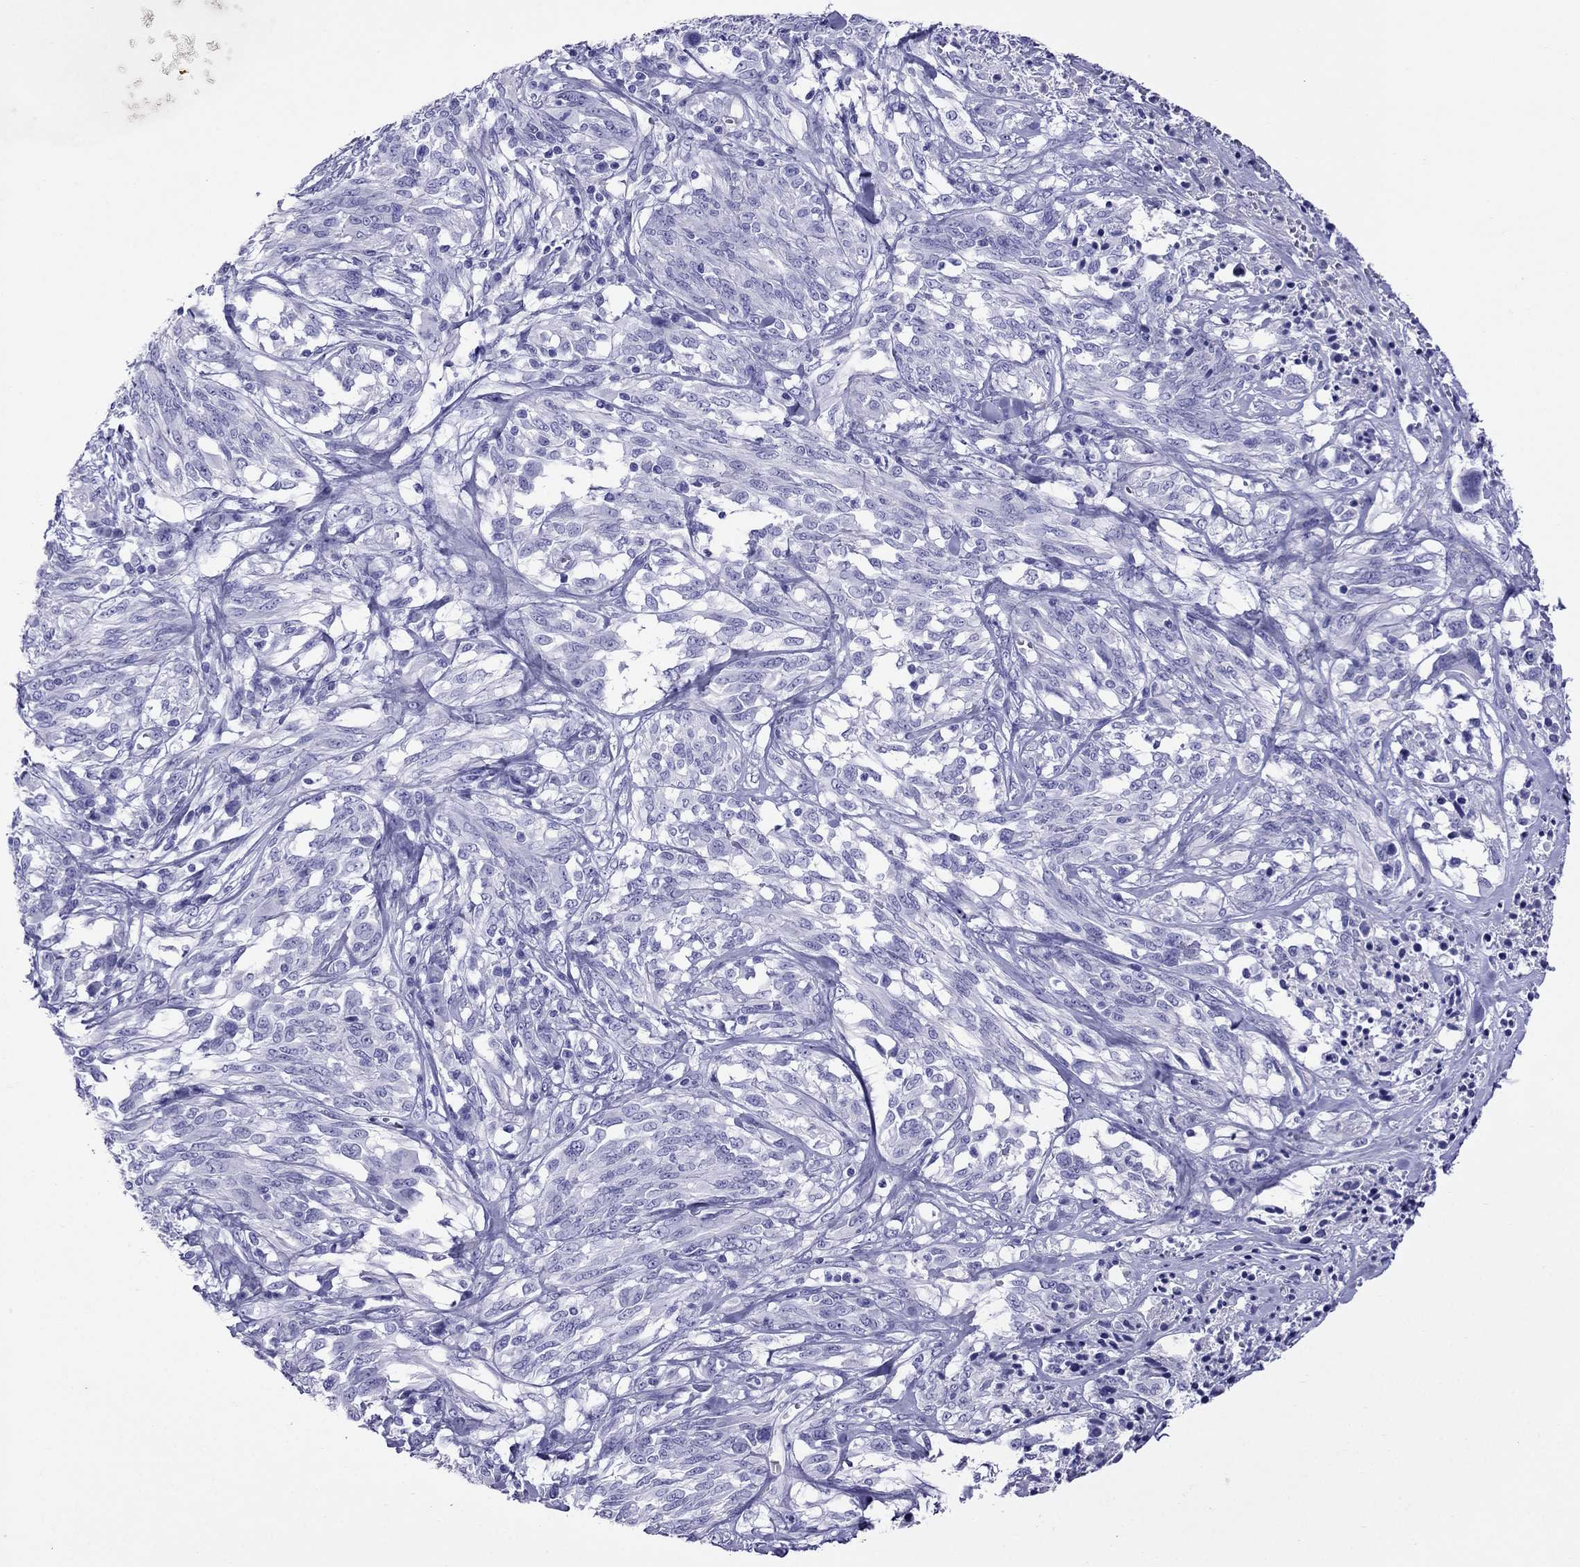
{"staining": {"intensity": "negative", "quantity": "none", "location": "none"}, "tissue": "melanoma", "cell_type": "Tumor cells", "image_type": "cancer", "snomed": [{"axis": "morphology", "description": "Malignant melanoma, NOS"}, {"axis": "topography", "description": "Skin"}], "caption": "Photomicrograph shows no protein staining in tumor cells of melanoma tissue. Brightfield microscopy of immunohistochemistry stained with DAB (3,3'-diaminobenzidine) (brown) and hematoxylin (blue), captured at high magnification.", "gene": "CRYBA1", "patient": {"sex": "female", "age": 91}}